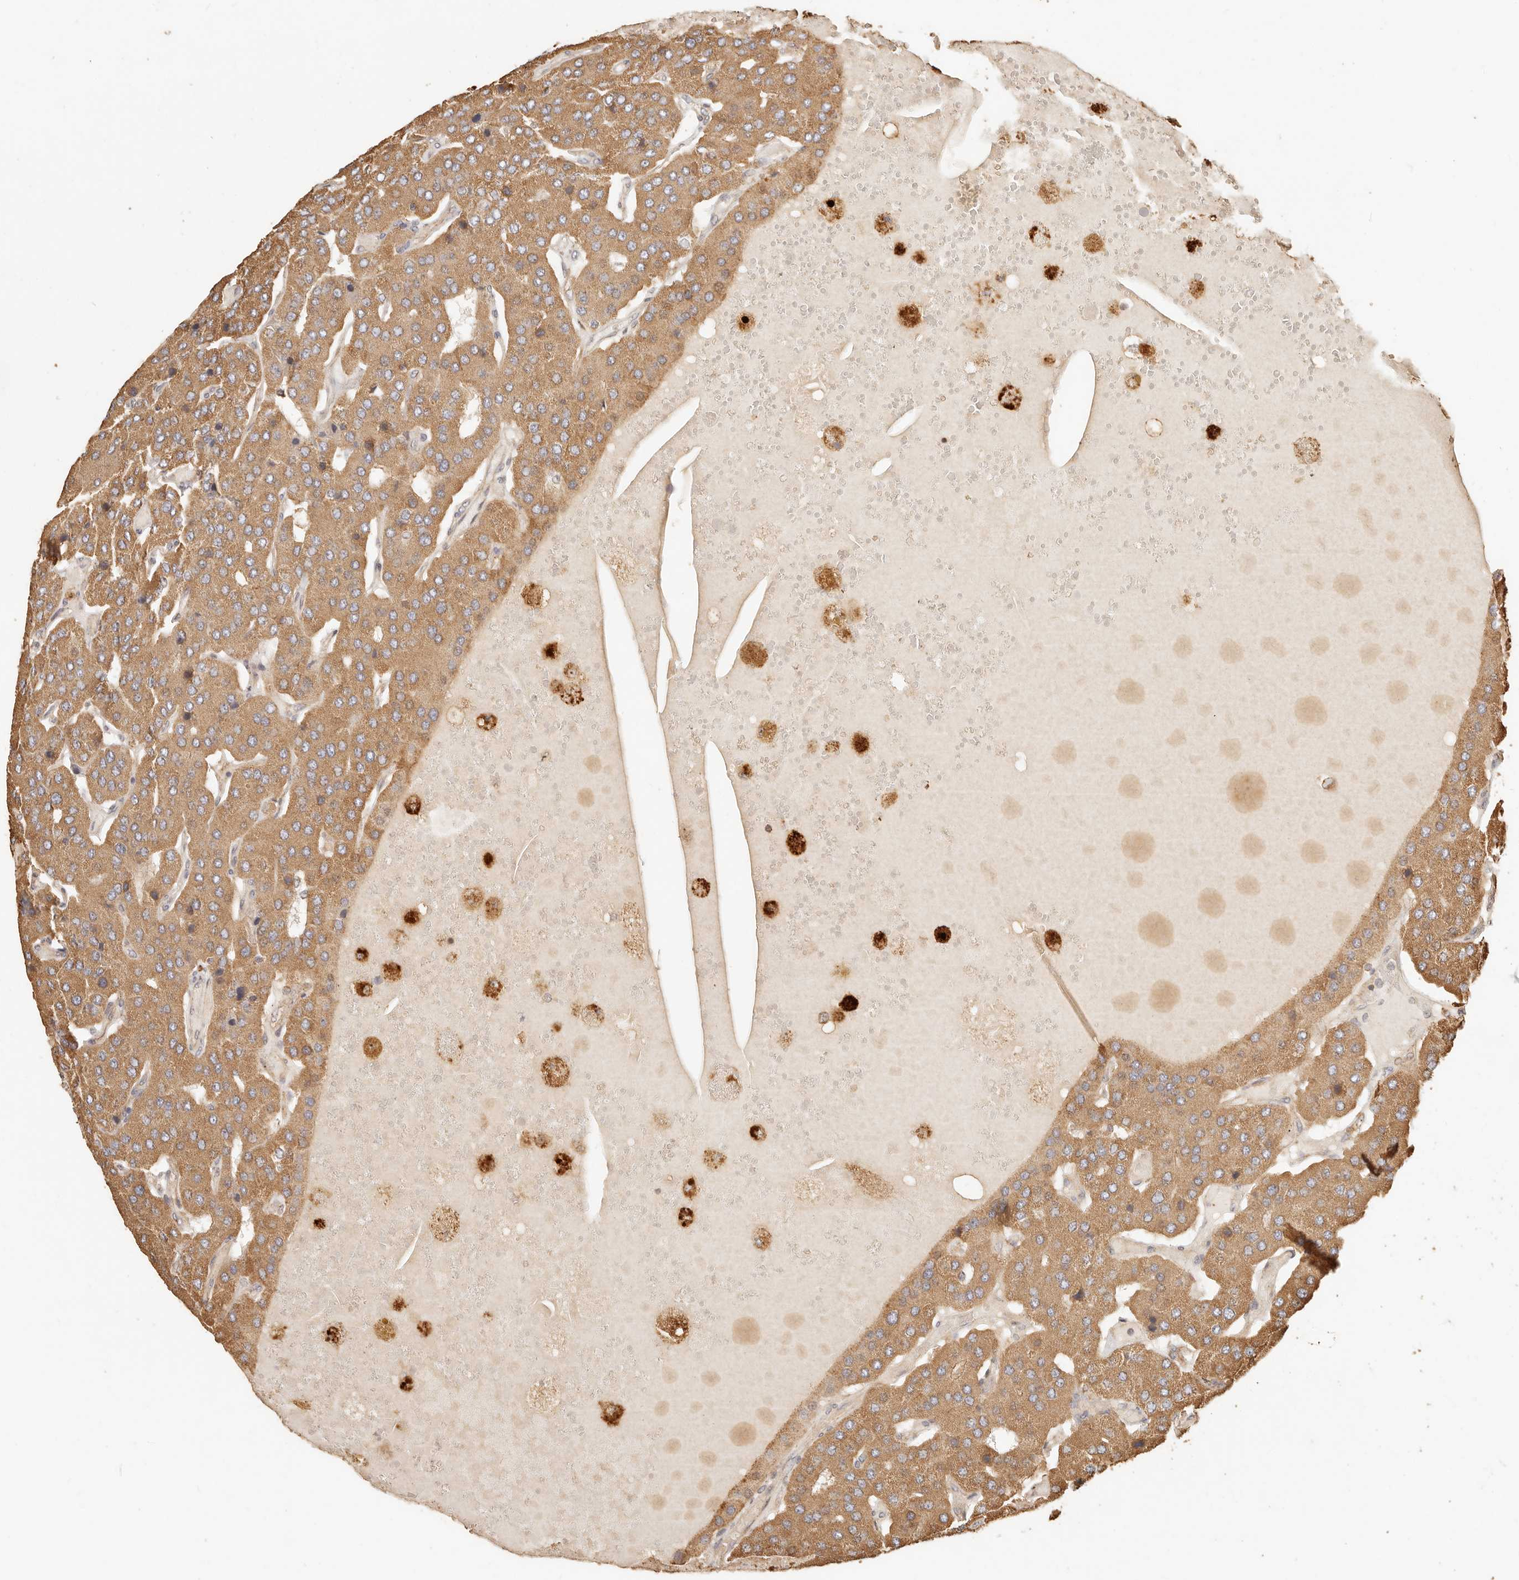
{"staining": {"intensity": "moderate", "quantity": ">75%", "location": "cytoplasmic/membranous"}, "tissue": "parathyroid gland", "cell_type": "Glandular cells", "image_type": "normal", "snomed": [{"axis": "morphology", "description": "Normal tissue, NOS"}, {"axis": "morphology", "description": "Adenoma, NOS"}, {"axis": "topography", "description": "Parathyroid gland"}], "caption": "Benign parathyroid gland reveals moderate cytoplasmic/membranous expression in about >75% of glandular cells.", "gene": "PTPN22", "patient": {"sex": "female", "age": 86}}